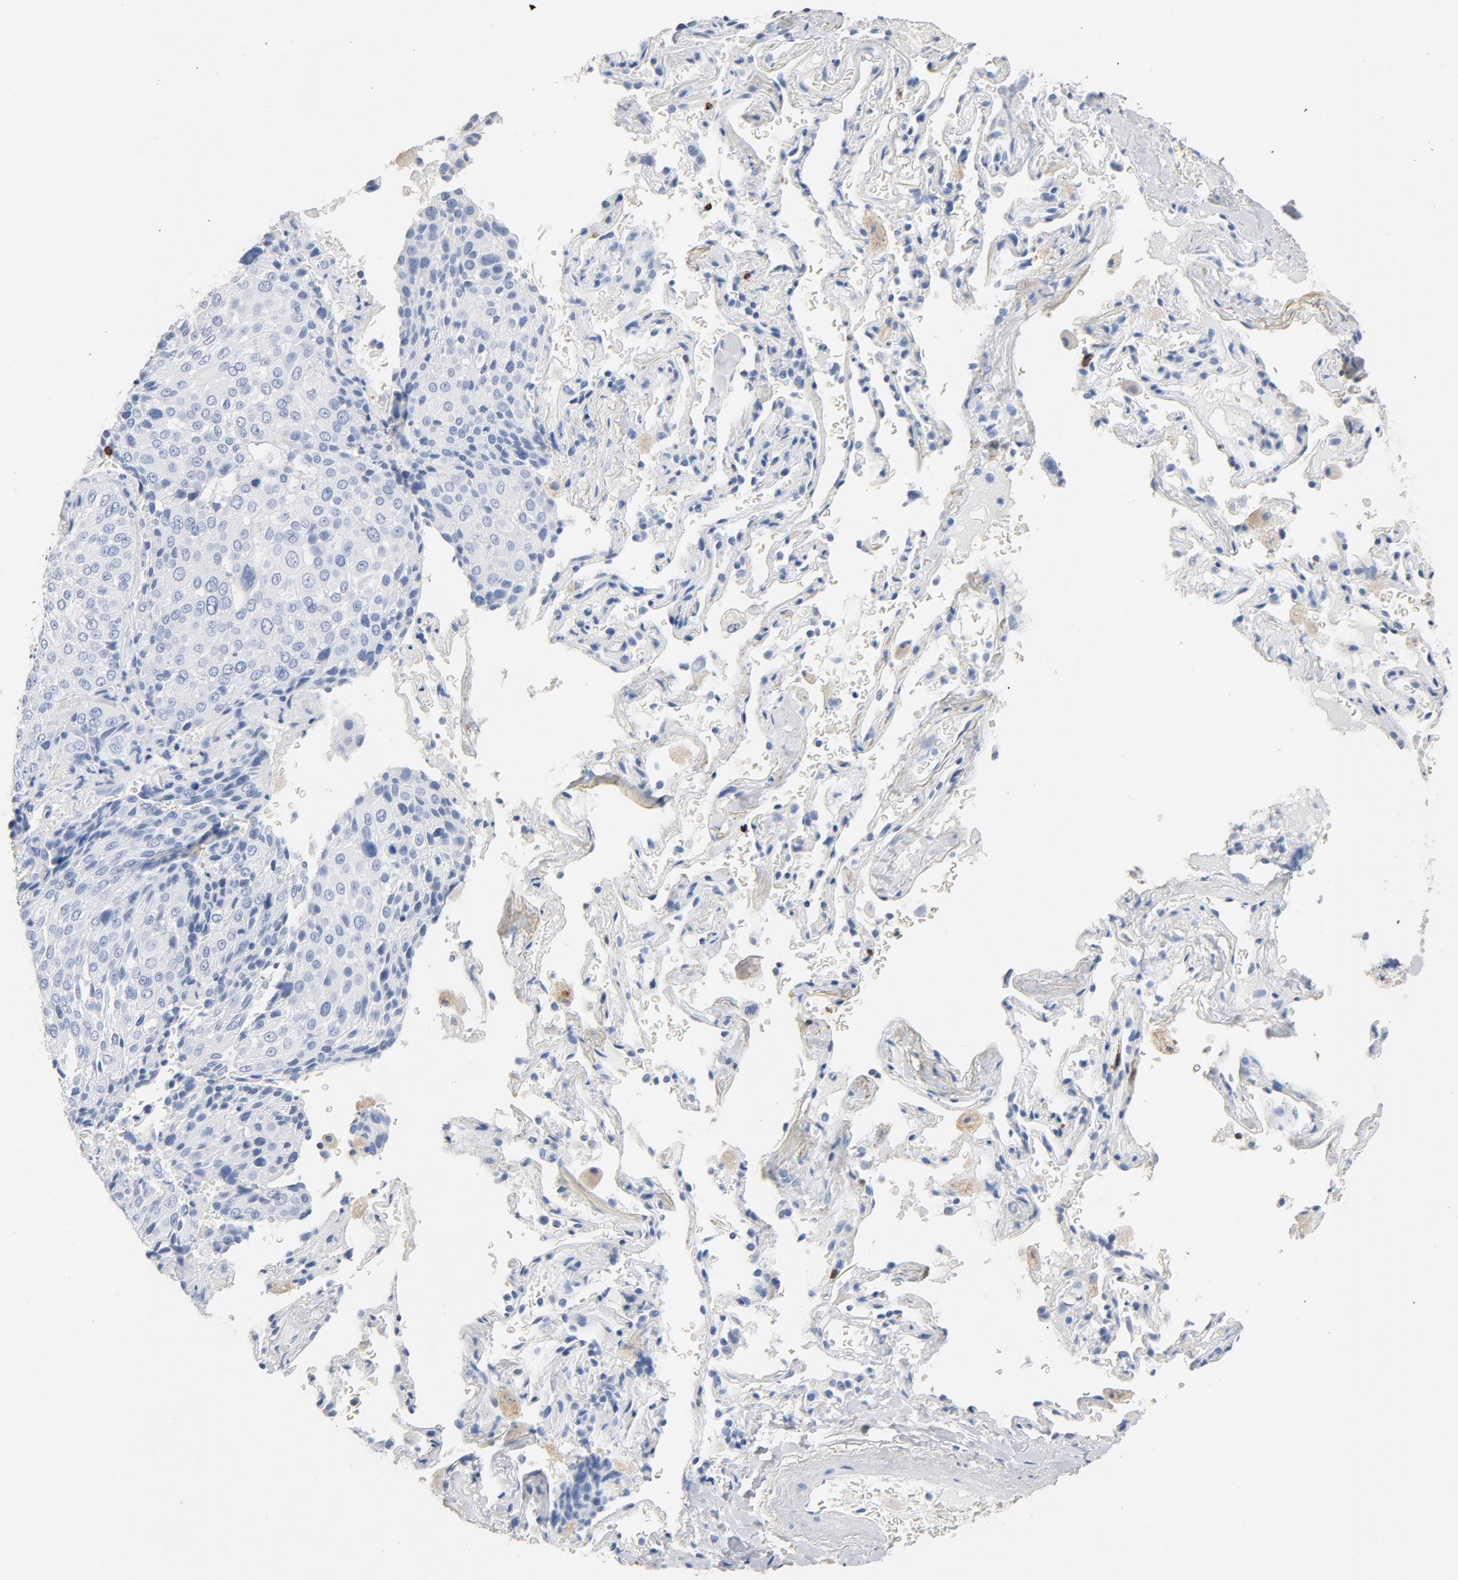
{"staining": {"intensity": "negative", "quantity": "none", "location": "none"}, "tissue": "lung cancer", "cell_type": "Tumor cells", "image_type": "cancer", "snomed": [{"axis": "morphology", "description": "Squamous cell carcinoma, NOS"}, {"axis": "topography", "description": "Lung"}], "caption": "Immunohistochemical staining of lung squamous cell carcinoma exhibits no significant positivity in tumor cells.", "gene": "PTPRB", "patient": {"sex": "male", "age": 54}}